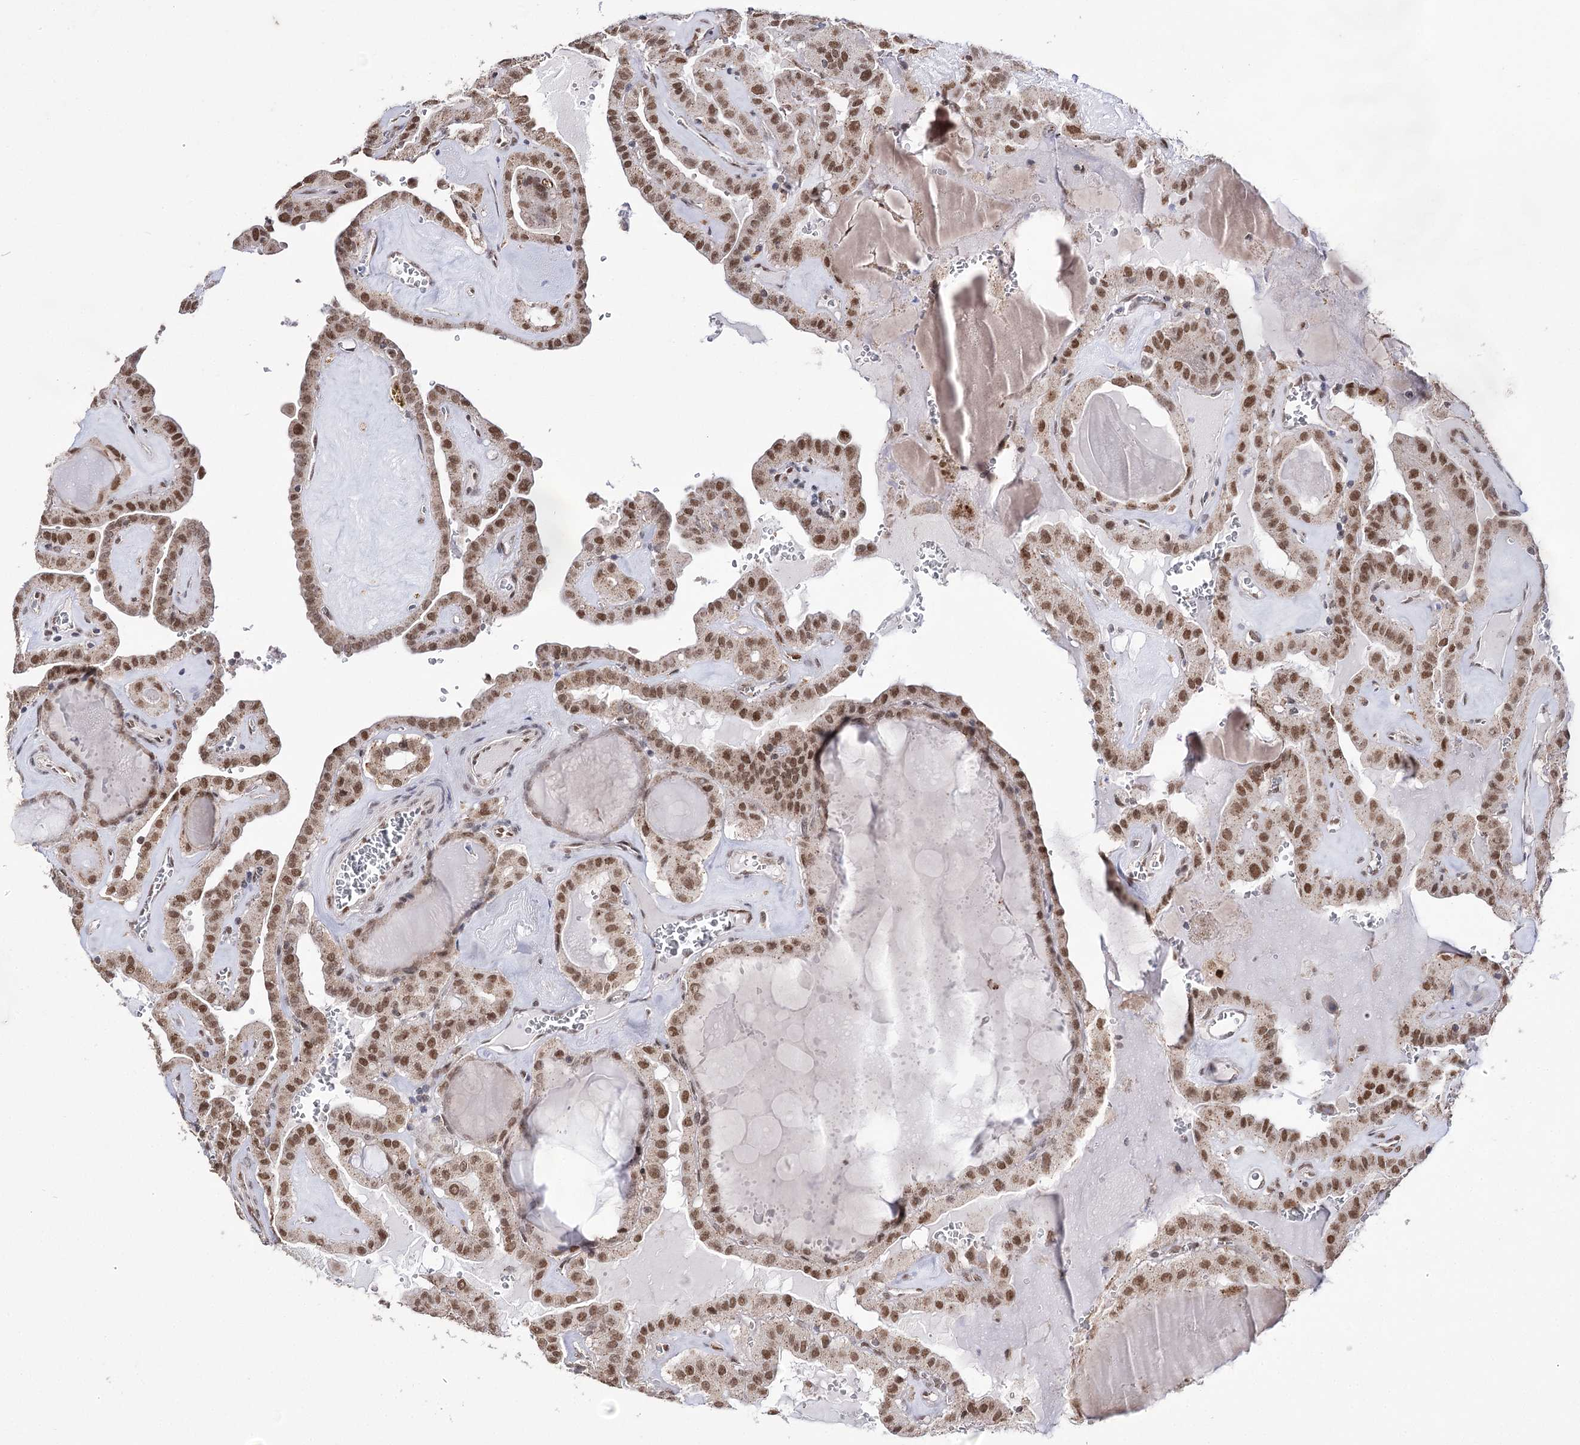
{"staining": {"intensity": "moderate", "quantity": ">75%", "location": "nuclear"}, "tissue": "thyroid cancer", "cell_type": "Tumor cells", "image_type": "cancer", "snomed": [{"axis": "morphology", "description": "Papillary adenocarcinoma, NOS"}, {"axis": "topography", "description": "Thyroid gland"}], "caption": "Protein staining of papillary adenocarcinoma (thyroid) tissue demonstrates moderate nuclear positivity in approximately >75% of tumor cells. Immunohistochemistry (ihc) stains the protein in brown and the nuclei are stained blue.", "gene": "VGLL4", "patient": {"sex": "male", "age": 52}}